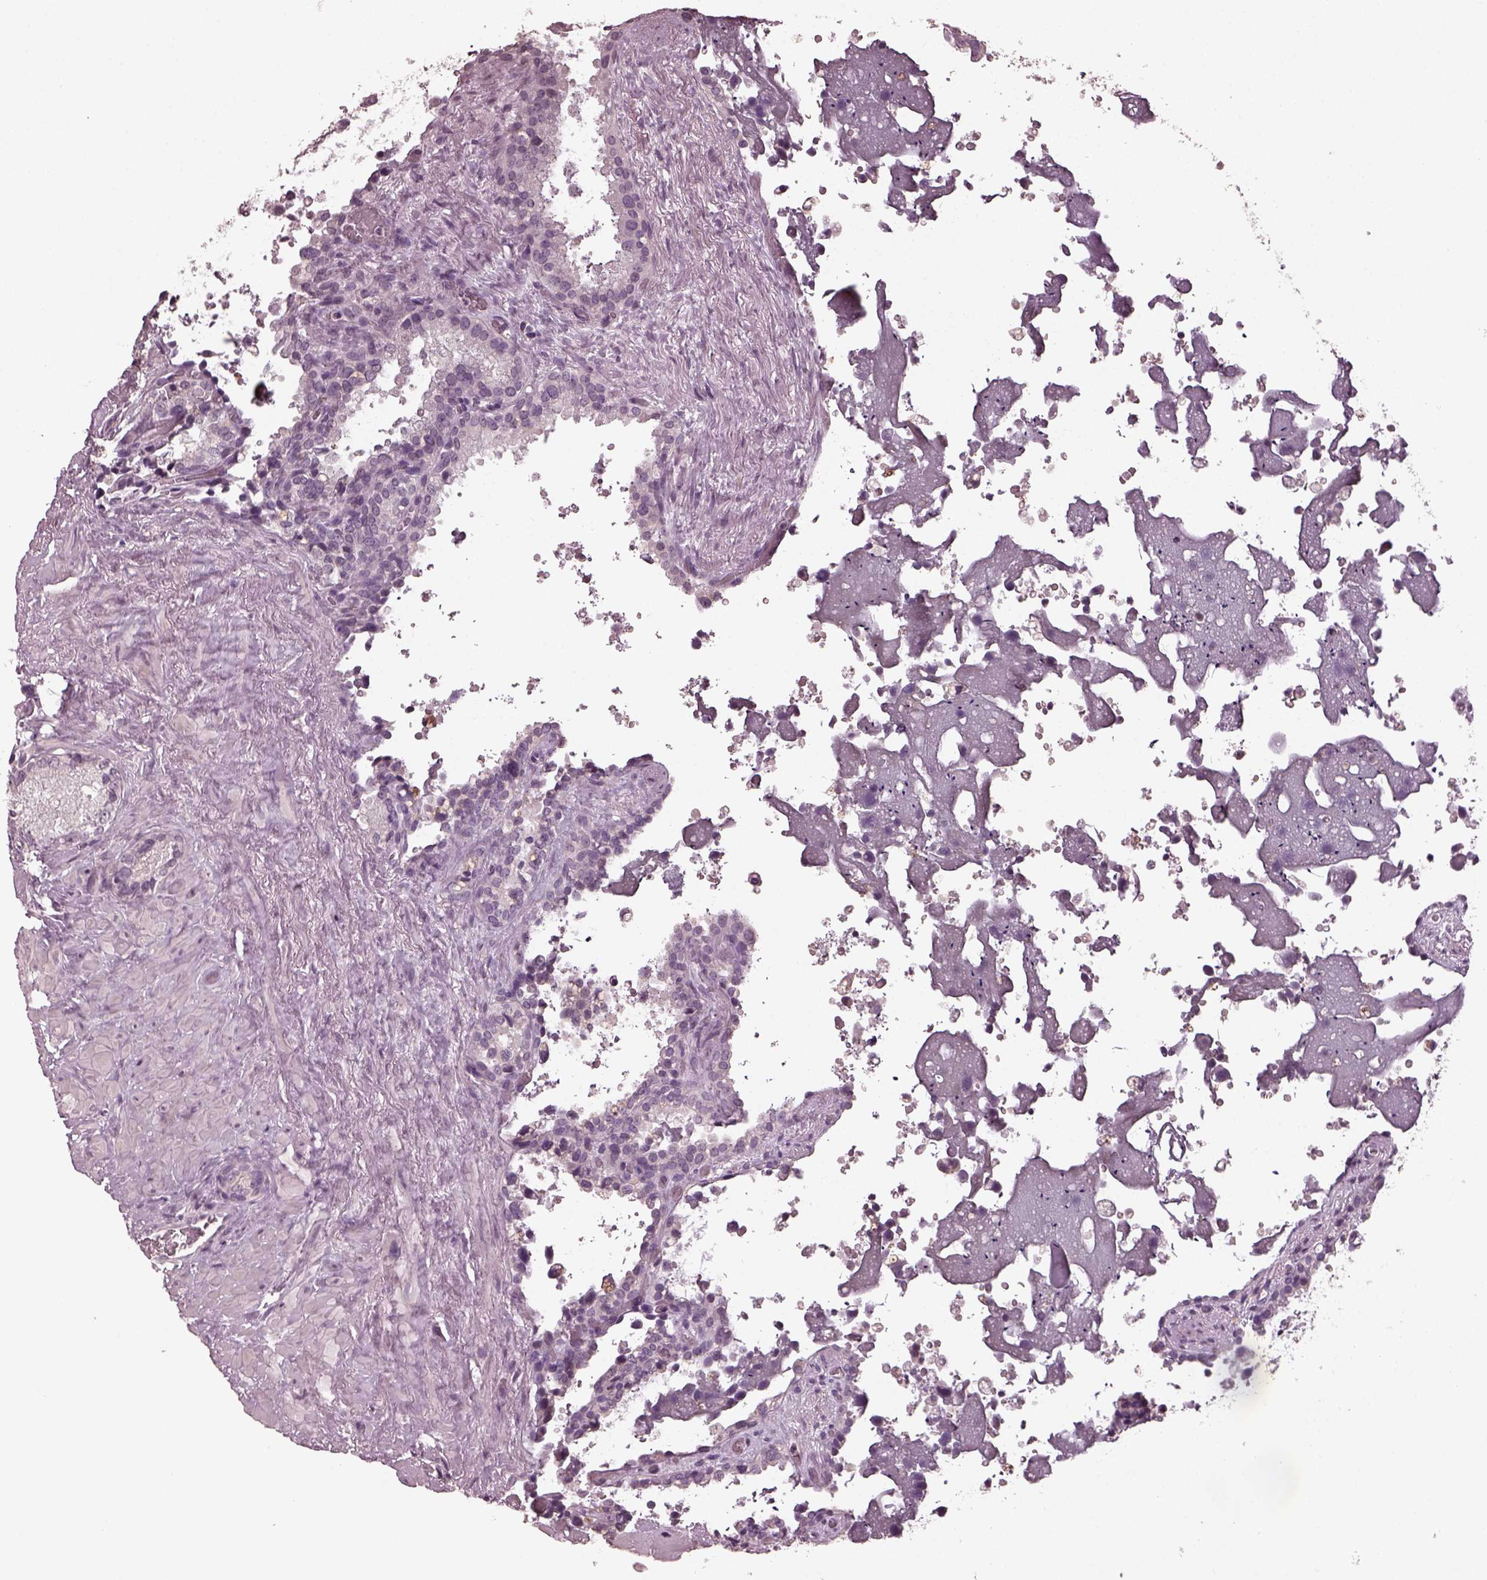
{"staining": {"intensity": "negative", "quantity": "none", "location": "none"}, "tissue": "seminal vesicle", "cell_type": "Glandular cells", "image_type": "normal", "snomed": [{"axis": "morphology", "description": "Normal tissue, NOS"}, {"axis": "topography", "description": "Seminal veicle"}], "caption": "This photomicrograph is of normal seminal vesicle stained with immunohistochemistry to label a protein in brown with the nuclei are counter-stained blue. There is no staining in glandular cells.", "gene": "RCVRN", "patient": {"sex": "male", "age": 71}}